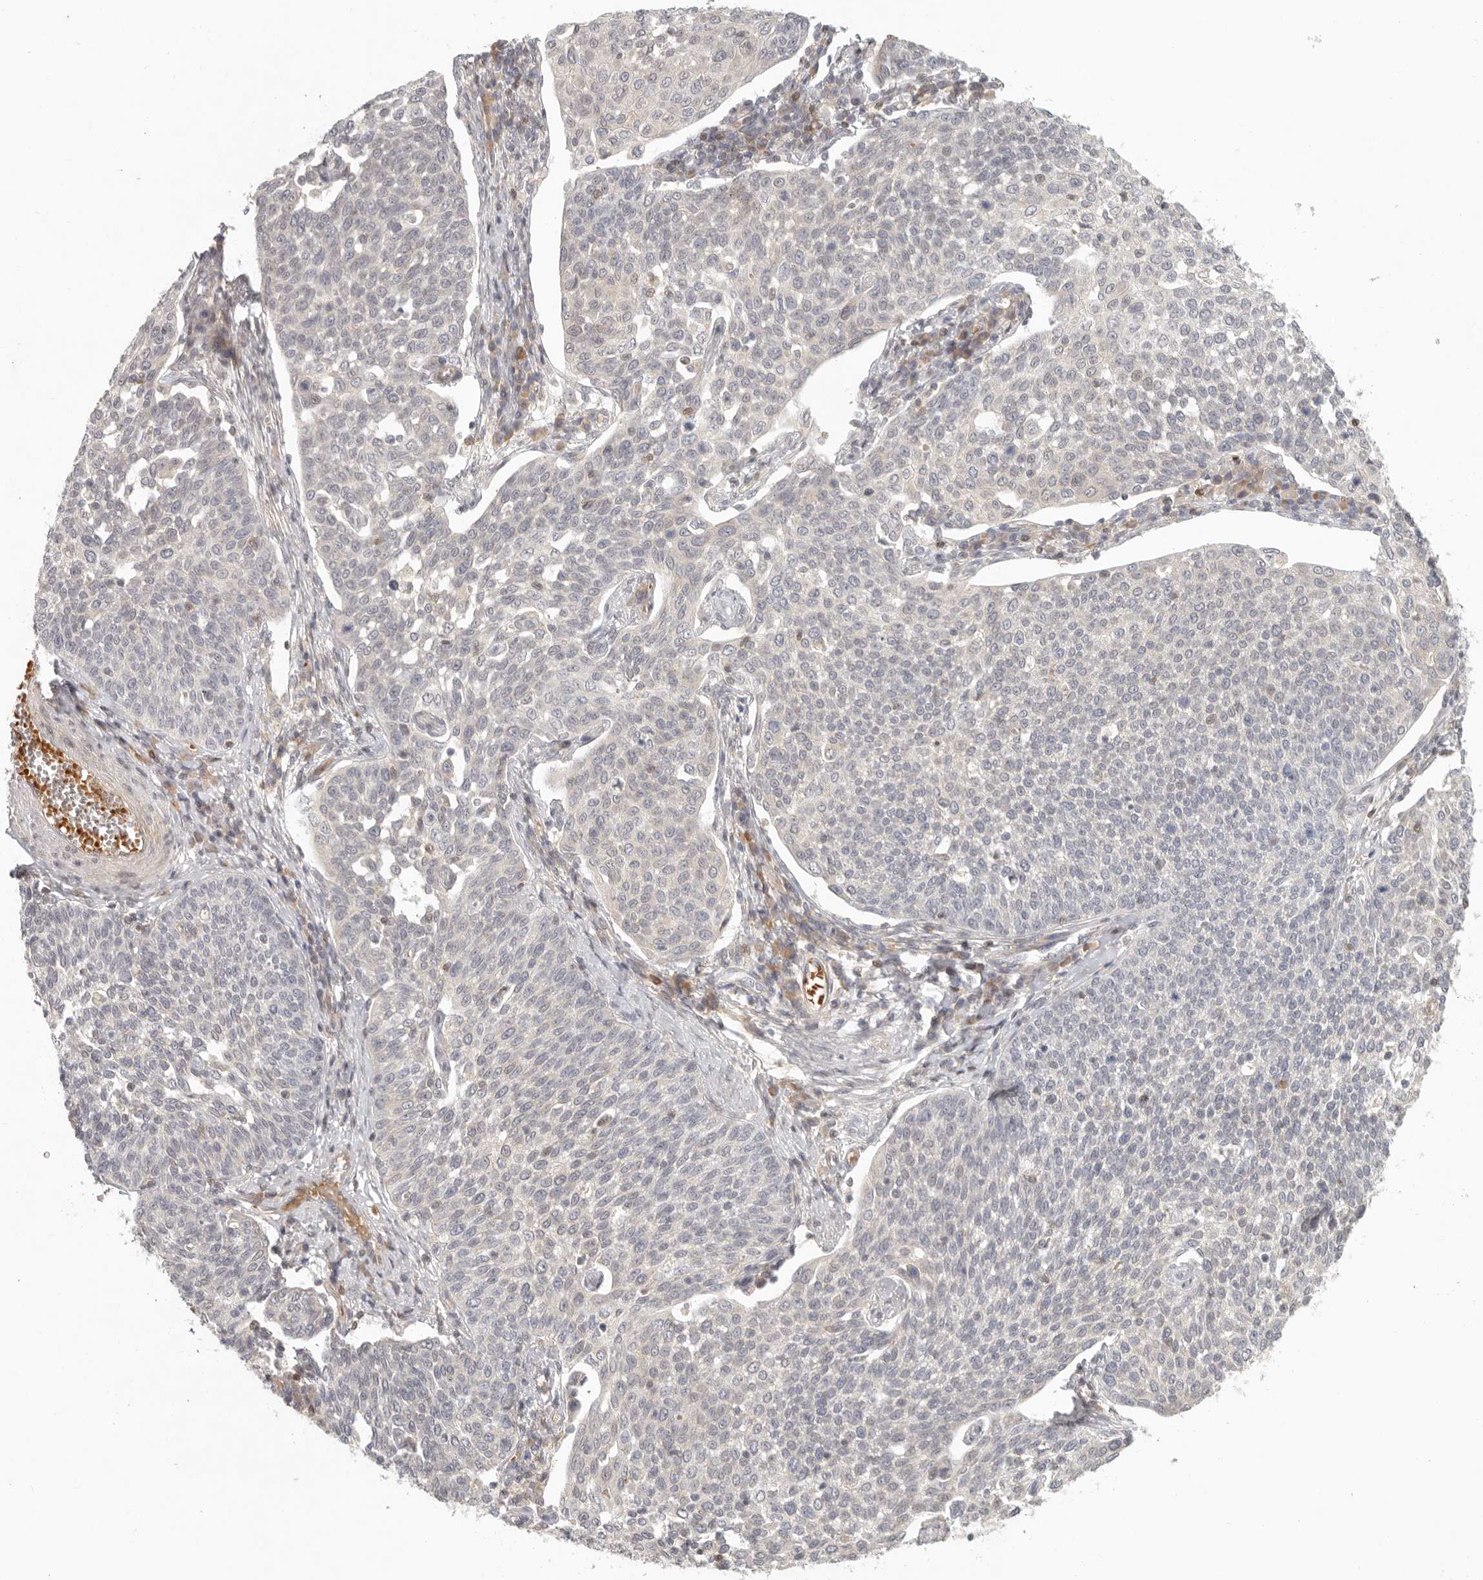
{"staining": {"intensity": "negative", "quantity": "none", "location": "none"}, "tissue": "cervical cancer", "cell_type": "Tumor cells", "image_type": "cancer", "snomed": [{"axis": "morphology", "description": "Squamous cell carcinoma, NOS"}, {"axis": "topography", "description": "Cervix"}], "caption": "Immunohistochemistry photomicrograph of cervical squamous cell carcinoma stained for a protein (brown), which shows no expression in tumor cells.", "gene": "AHDC1", "patient": {"sex": "female", "age": 34}}